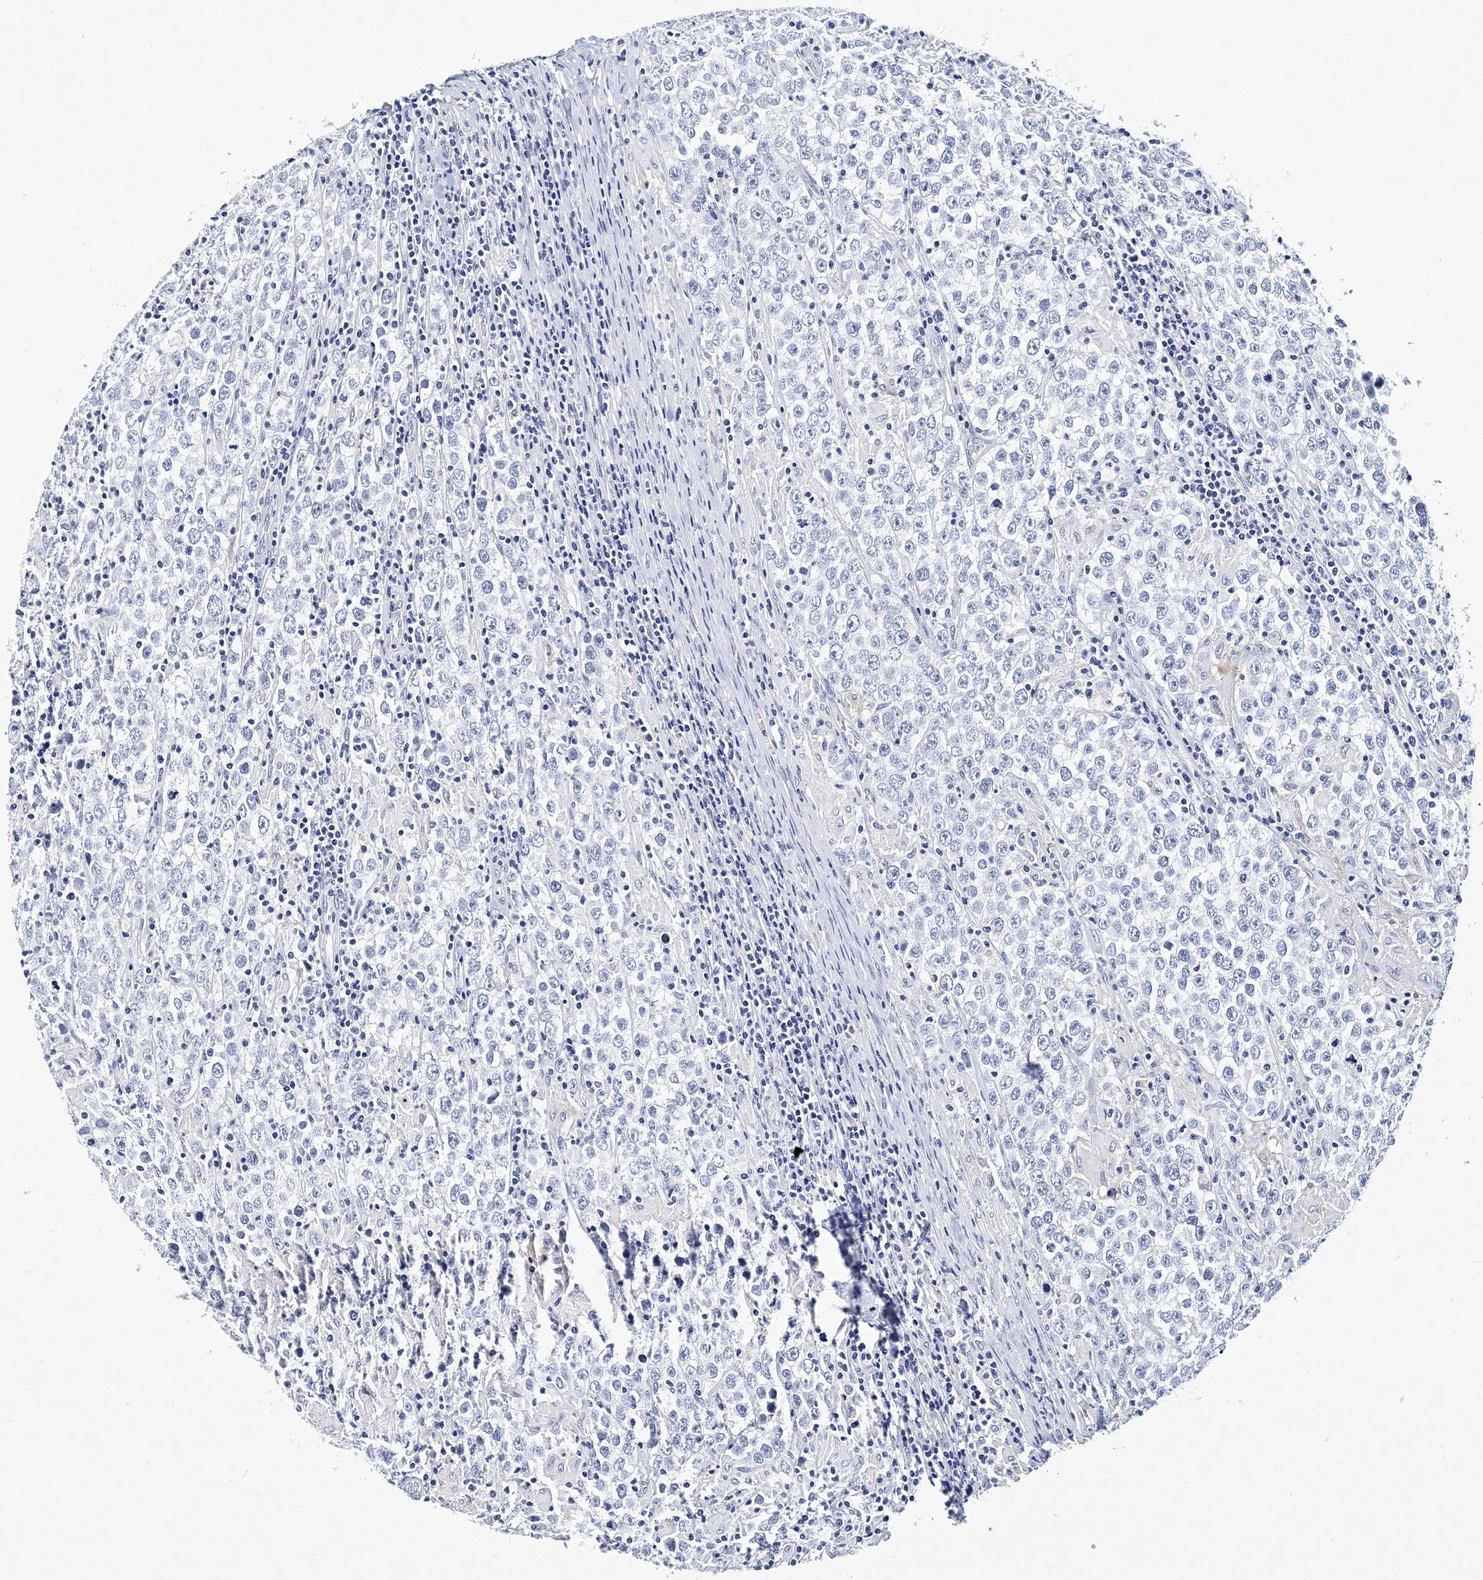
{"staining": {"intensity": "negative", "quantity": "none", "location": "none"}, "tissue": "testis cancer", "cell_type": "Tumor cells", "image_type": "cancer", "snomed": [{"axis": "morphology", "description": "Normal tissue, NOS"}, {"axis": "morphology", "description": "Urothelial carcinoma, High grade"}, {"axis": "morphology", "description": "Seminoma, NOS"}, {"axis": "morphology", "description": "Carcinoma, Embryonal, NOS"}, {"axis": "topography", "description": "Urinary bladder"}, {"axis": "topography", "description": "Testis"}], "caption": "An image of testis seminoma stained for a protein reveals no brown staining in tumor cells.", "gene": "ITGA2B", "patient": {"sex": "male", "age": 41}}